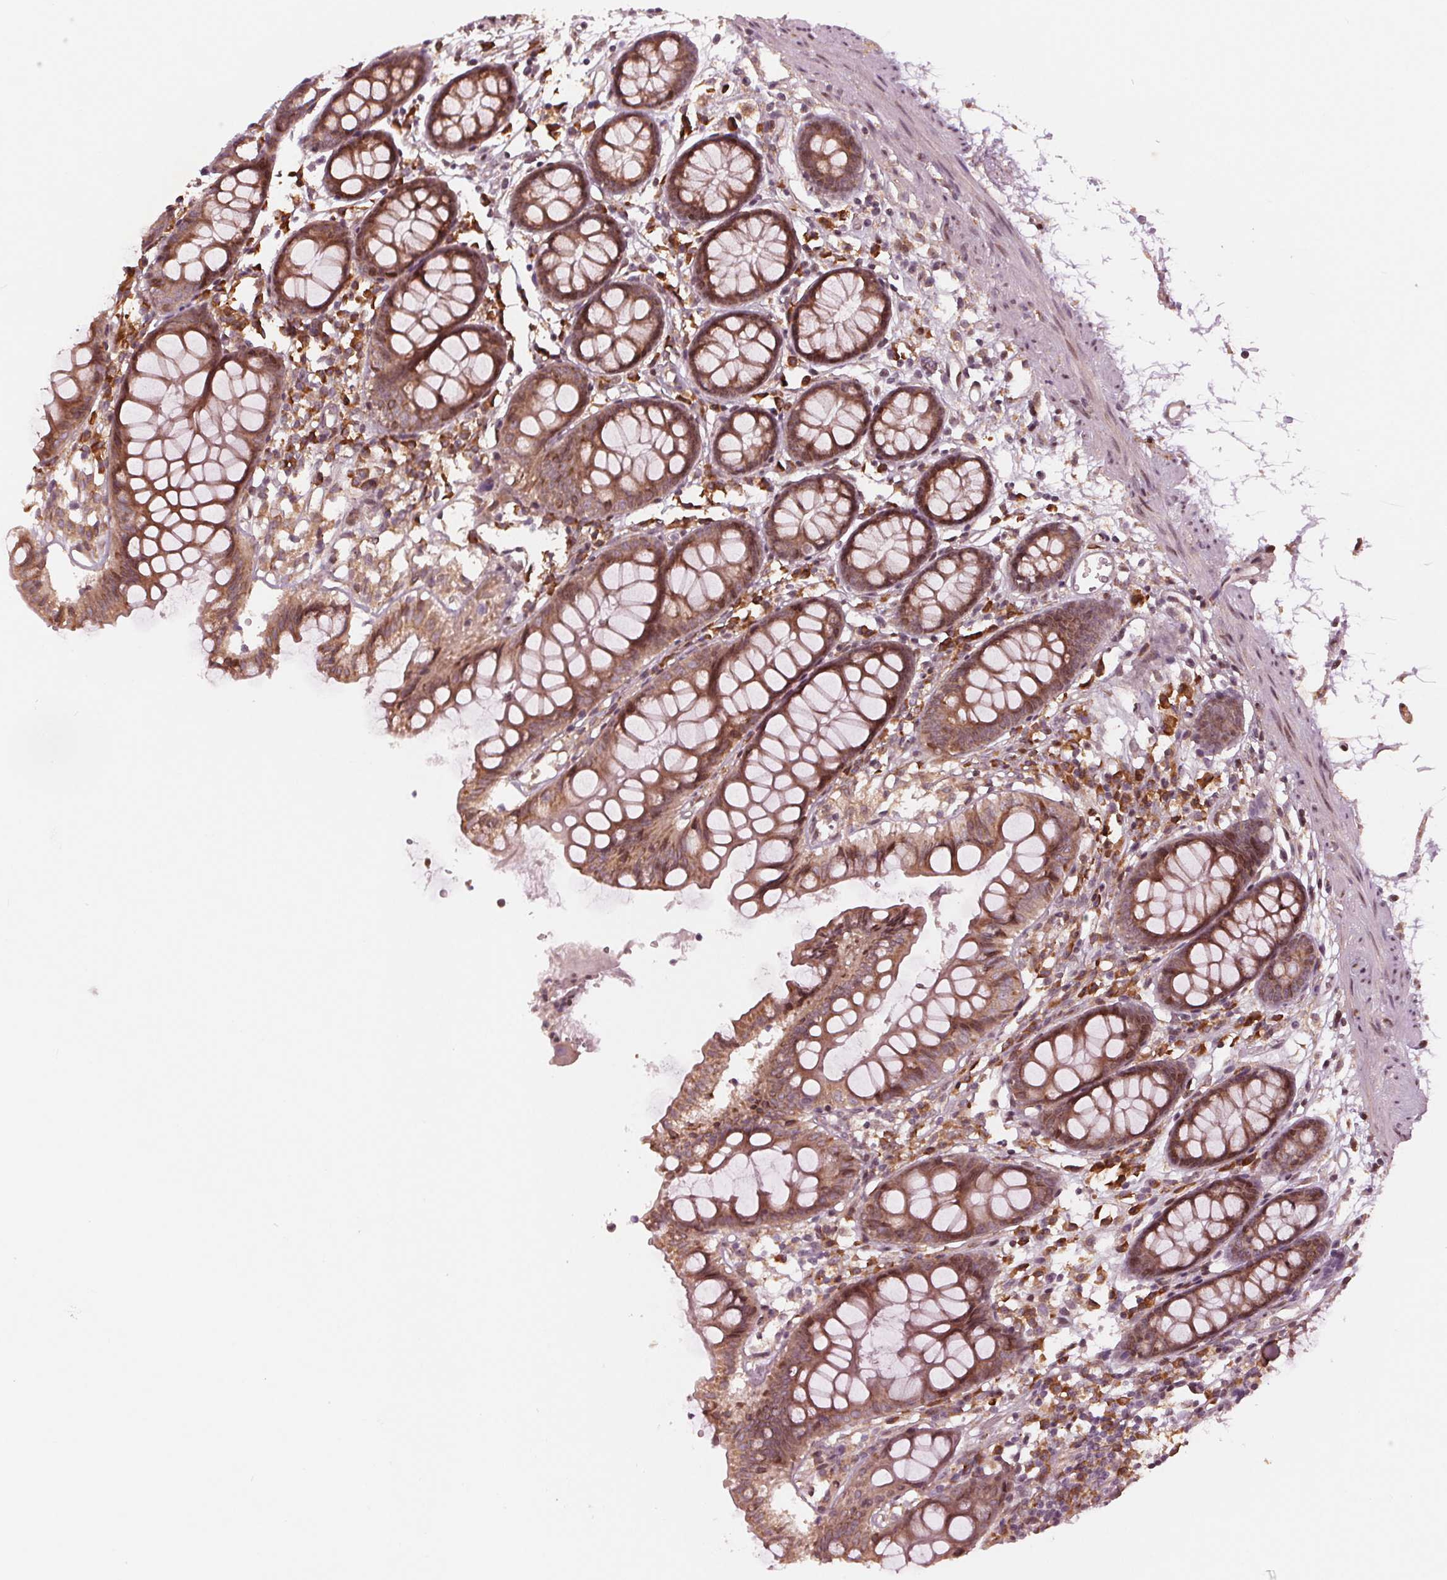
{"staining": {"intensity": "weak", "quantity": "25%-75%", "location": "cytoplasmic/membranous"}, "tissue": "colon", "cell_type": "Endothelial cells", "image_type": "normal", "snomed": [{"axis": "morphology", "description": "Normal tissue, NOS"}, {"axis": "topography", "description": "Colon"}], "caption": "This is a histology image of immunohistochemistry (IHC) staining of benign colon, which shows weak staining in the cytoplasmic/membranous of endothelial cells.", "gene": "CMIP", "patient": {"sex": "female", "age": 84}}